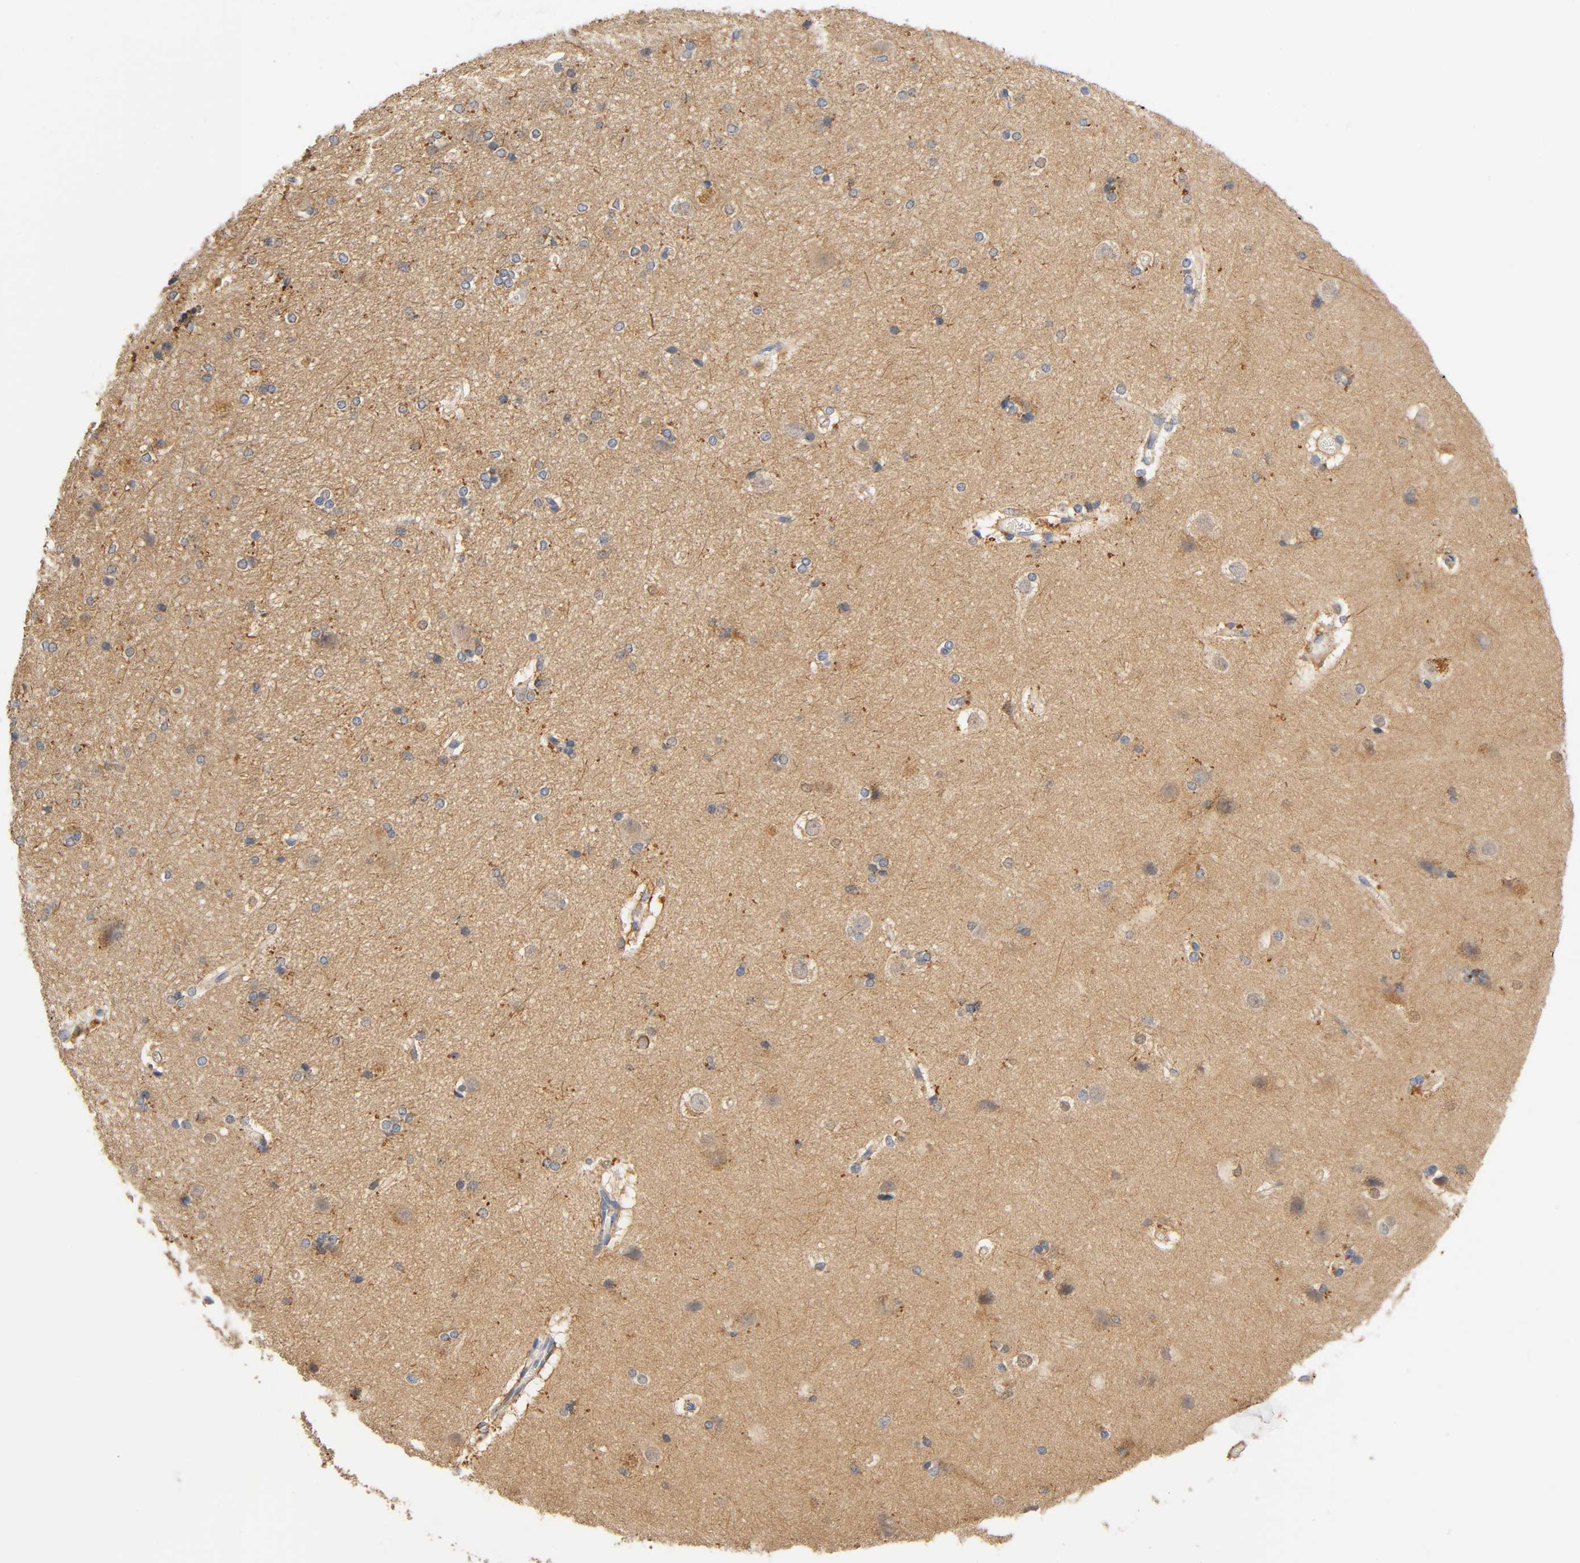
{"staining": {"intensity": "moderate", "quantity": "<25%", "location": "cytoplasmic/membranous"}, "tissue": "hippocampus", "cell_type": "Glial cells", "image_type": "normal", "snomed": [{"axis": "morphology", "description": "Normal tissue, NOS"}, {"axis": "topography", "description": "Hippocampus"}], "caption": "Protein expression analysis of unremarkable hippocampus demonstrates moderate cytoplasmic/membranous expression in approximately <25% of glial cells.", "gene": "UCKL1", "patient": {"sex": "female", "age": 19}}